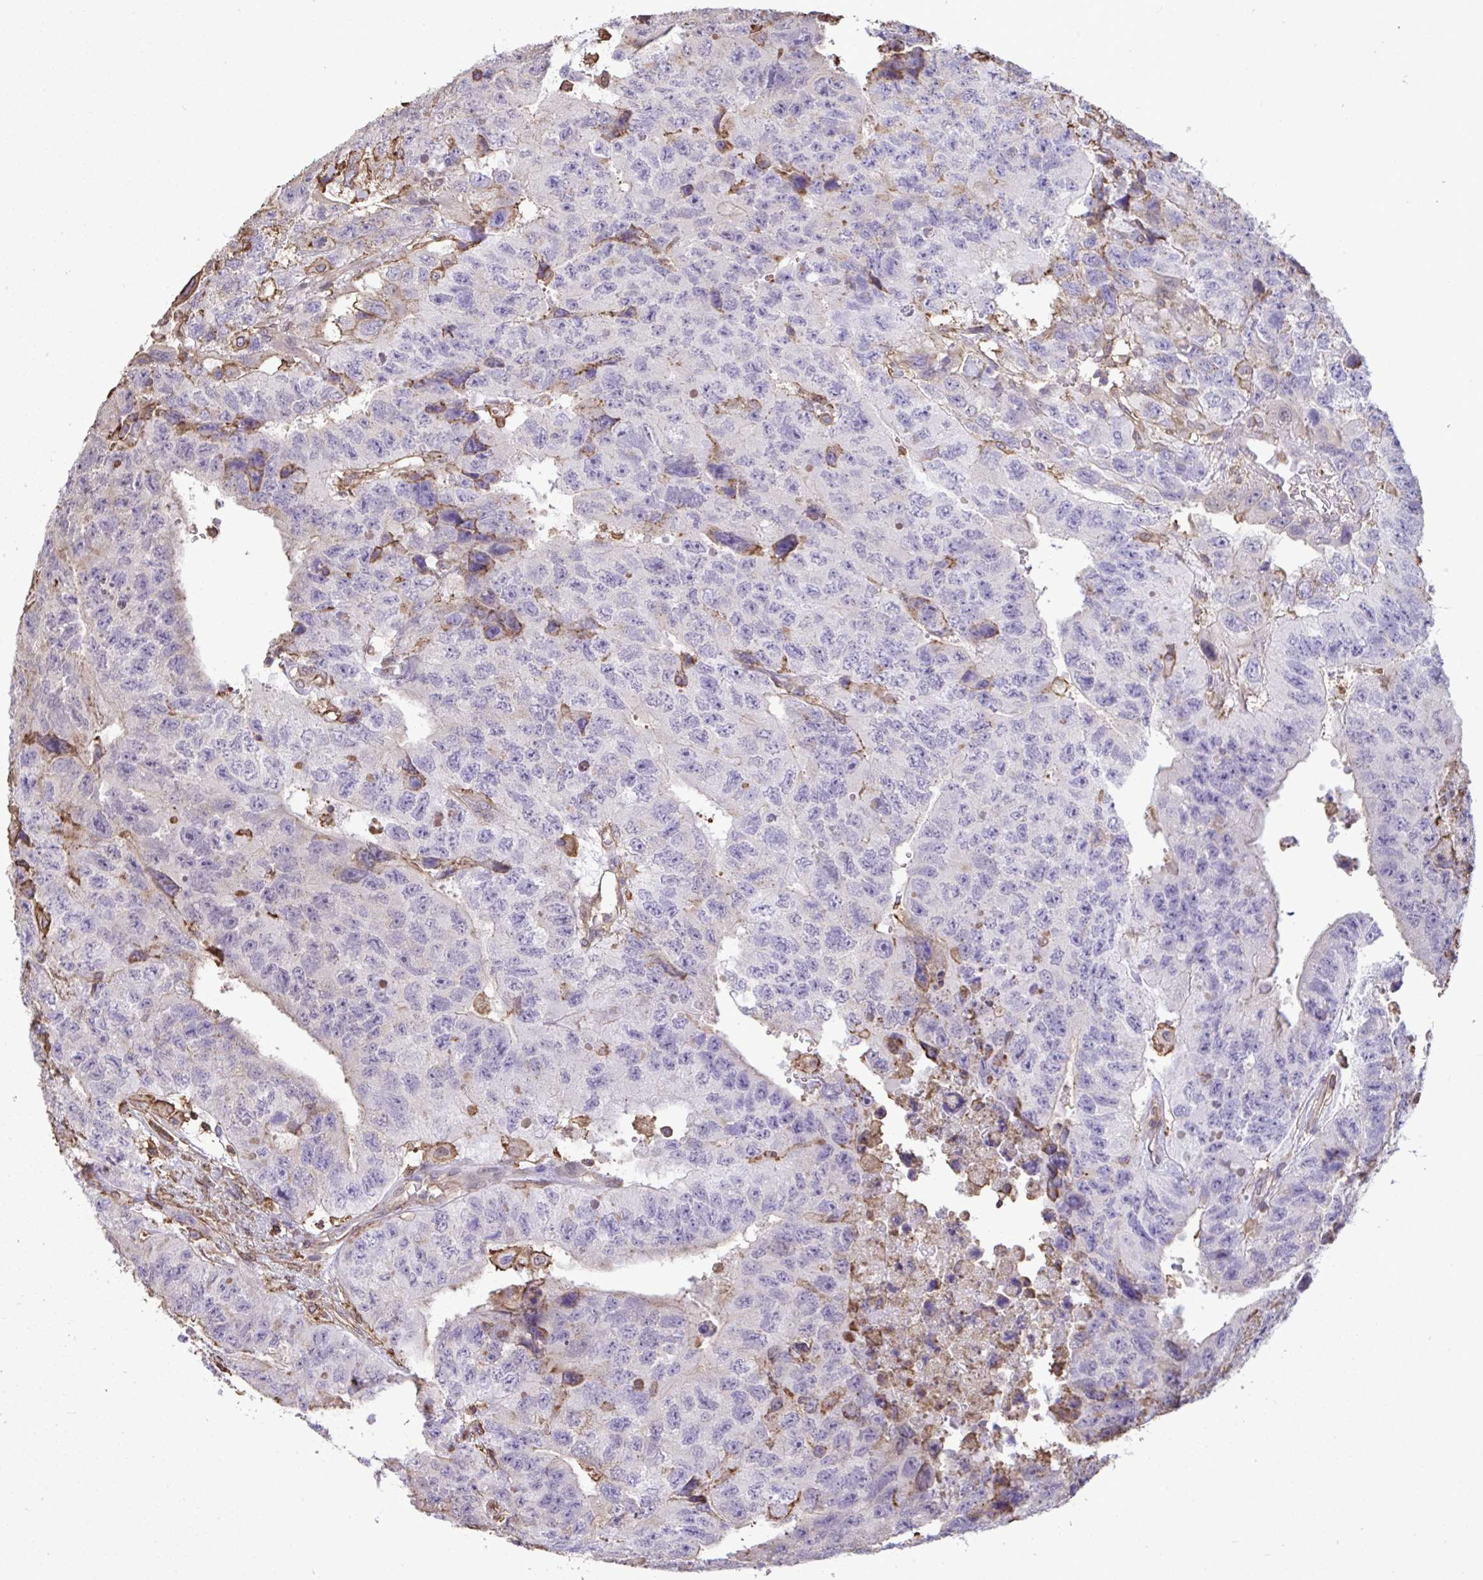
{"staining": {"intensity": "negative", "quantity": "none", "location": "none"}, "tissue": "testis cancer", "cell_type": "Tumor cells", "image_type": "cancer", "snomed": [{"axis": "morphology", "description": "Carcinoma, Embryonal, NOS"}, {"axis": "topography", "description": "Testis"}], "caption": "A high-resolution micrograph shows immunohistochemistry (IHC) staining of embryonal carcinoma (testis), which shows no significant positivity in tumor cells.", "gene": "ANXA5", "patient": {"sex": "male", "age": 24}}